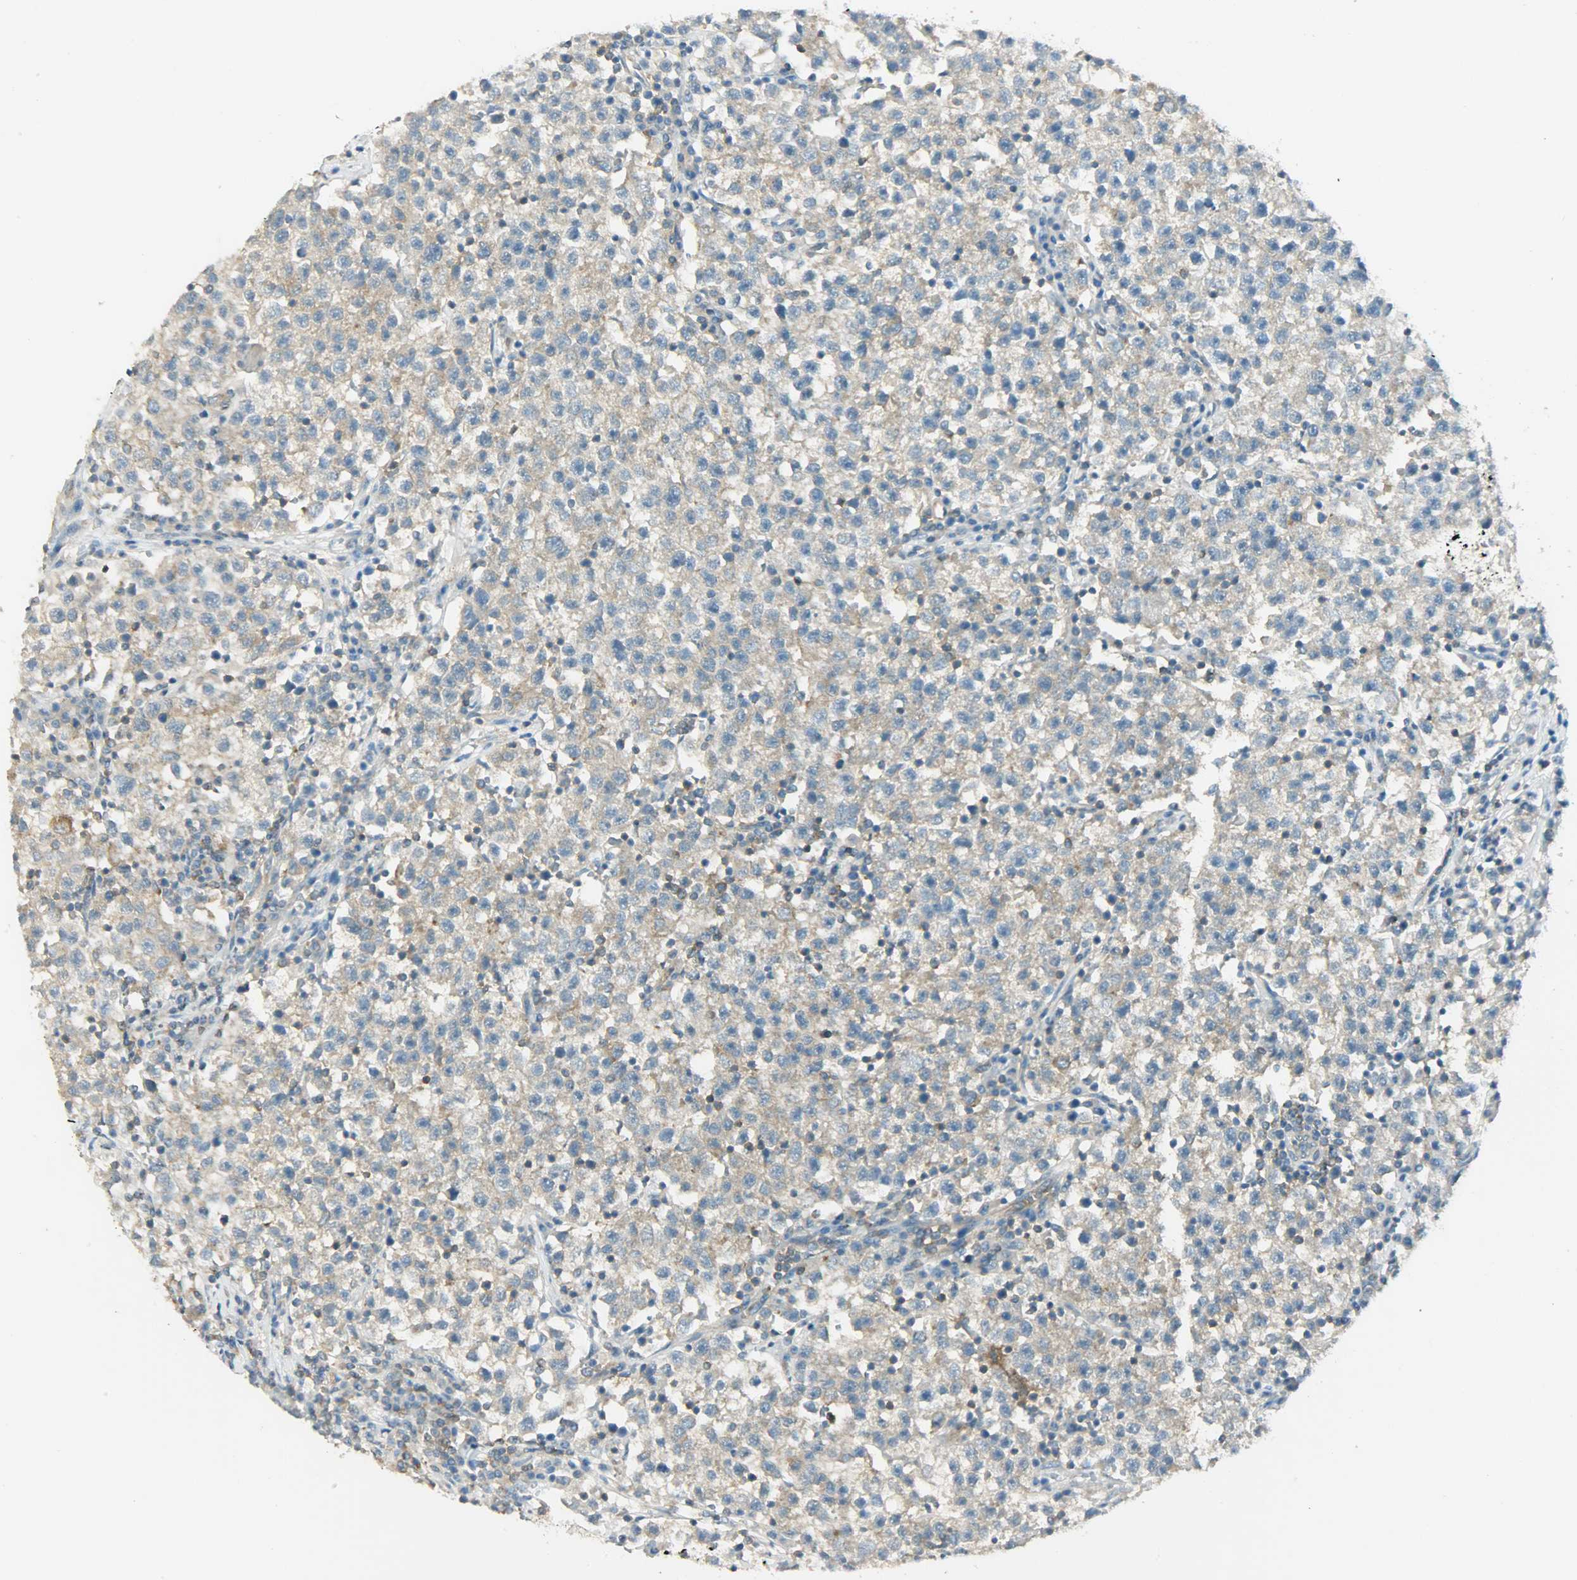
{"staining": {"intensity": "weak", "quantity": ">75%", "location": "cytoplasmic/membranous"}, "tissue": "testis cancer", "cell_type": "Tumor cells", "image_type": "cancer", "snomed": [{"axis": "morphology", "description": "Seminoma, NOS"}, {"axis": "topography", "description": "Testis"}], "caption": "Immunohistochemical staining of human testis cancer (seminoma) exhibits low levels of weak cytoplasmic/membranous protein positivity in about >75% of tumor cells. The staining is performed using DAB brown chromogen to label protein expression. The nuclei are counter-stained blue using hematoxylin.", "gene": "TSC22D2", "patient": {"sex": "male", "age": 22}}